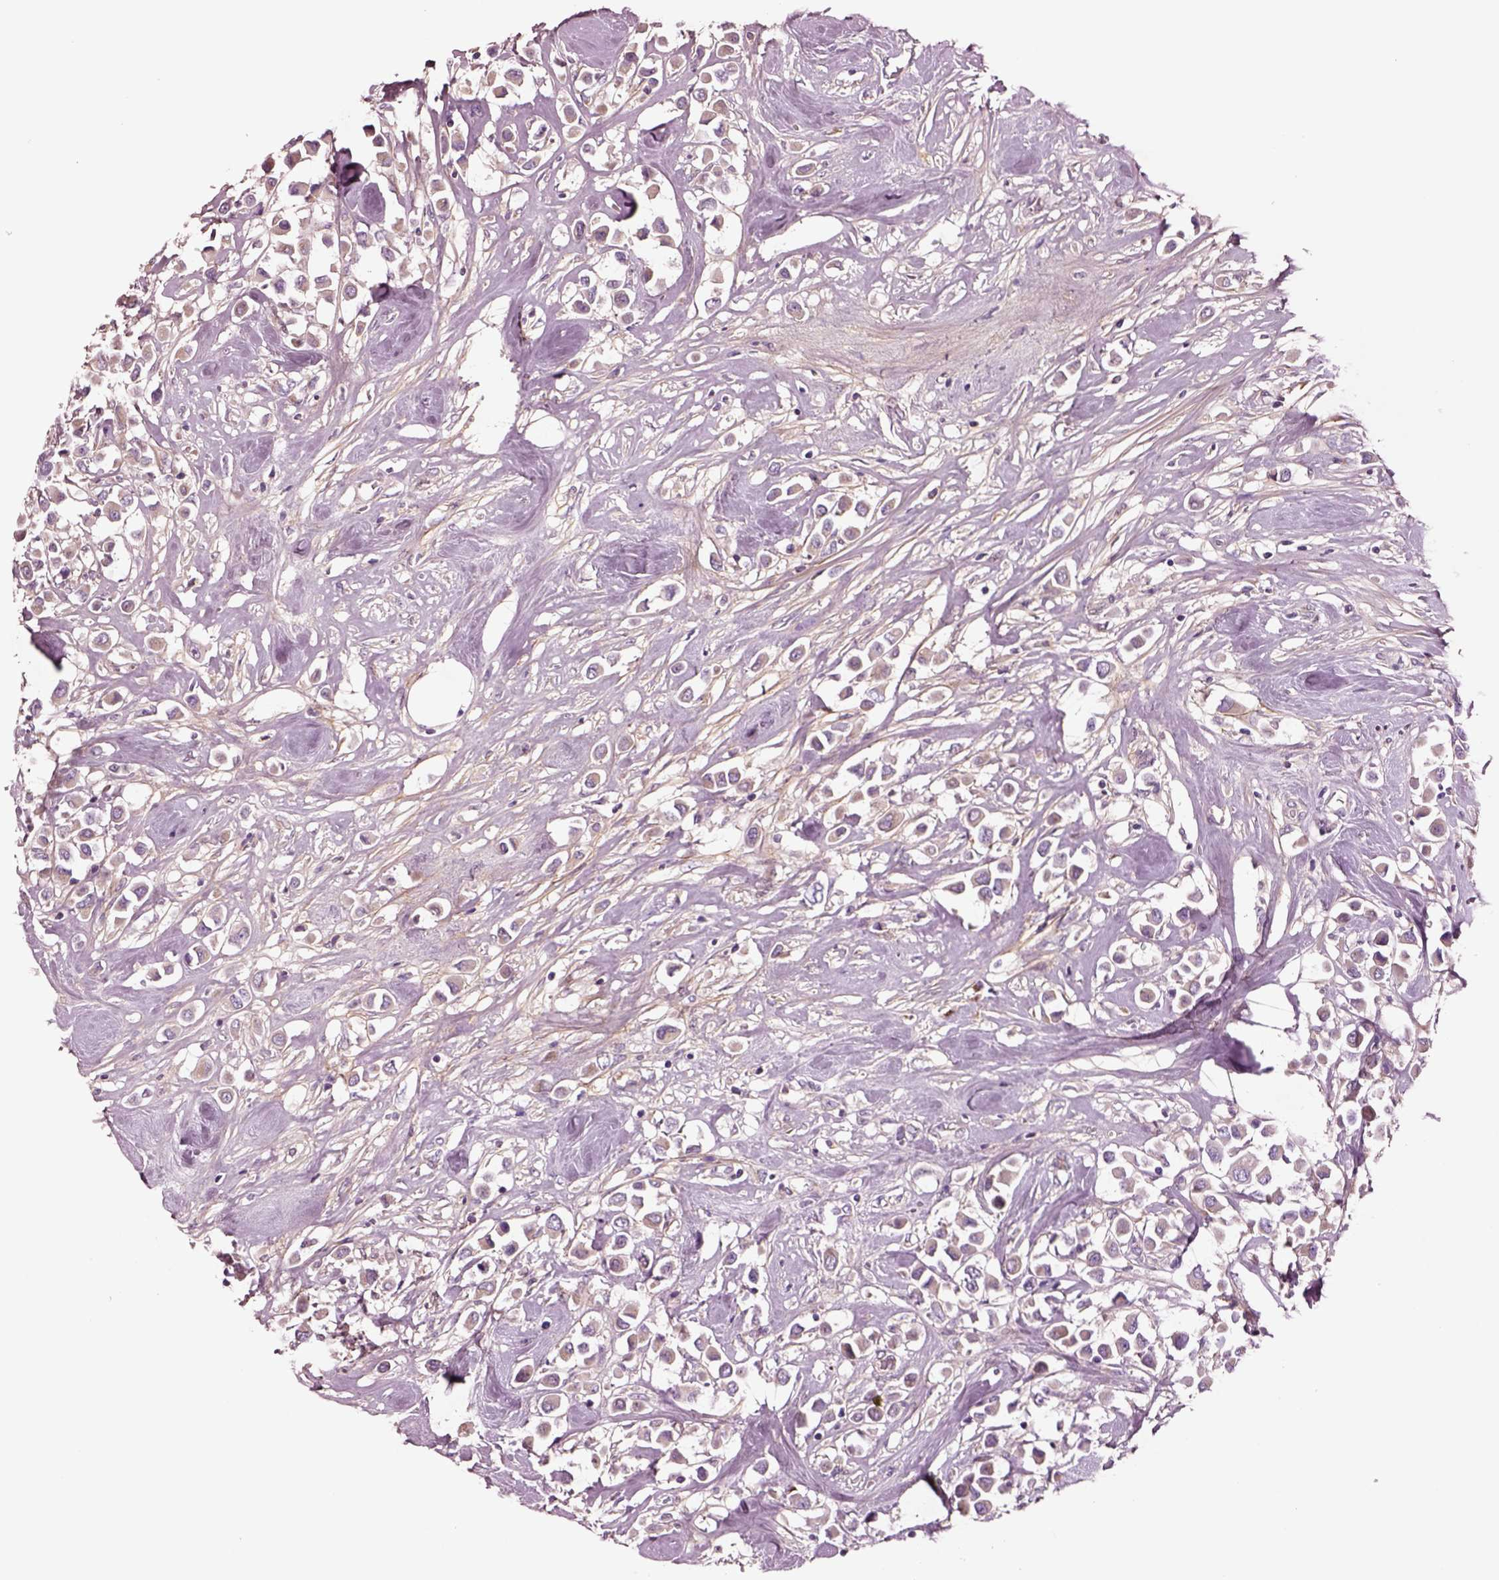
{"staining": {"intensity": "weak", "quantity": ">75%", "location": "cytoplasmic/membranous"}, "tissue": "breast cancer", "cell_type": "Tumor cells", "image_type": "cancer", "snomed": [{"axis": "morphology", "description": "Duct carcinoma"}, {"axis": "topography", "description": "Breast"}], "caption": "A histopathology image of breast cancer (infiltrating ductal carcinoma) stained for a protein reveals weak cytoplasmic/membranous brown staining in tumor cells.", "gene": "SEC23A", "patient": {"sex": "female", "age": 61}}